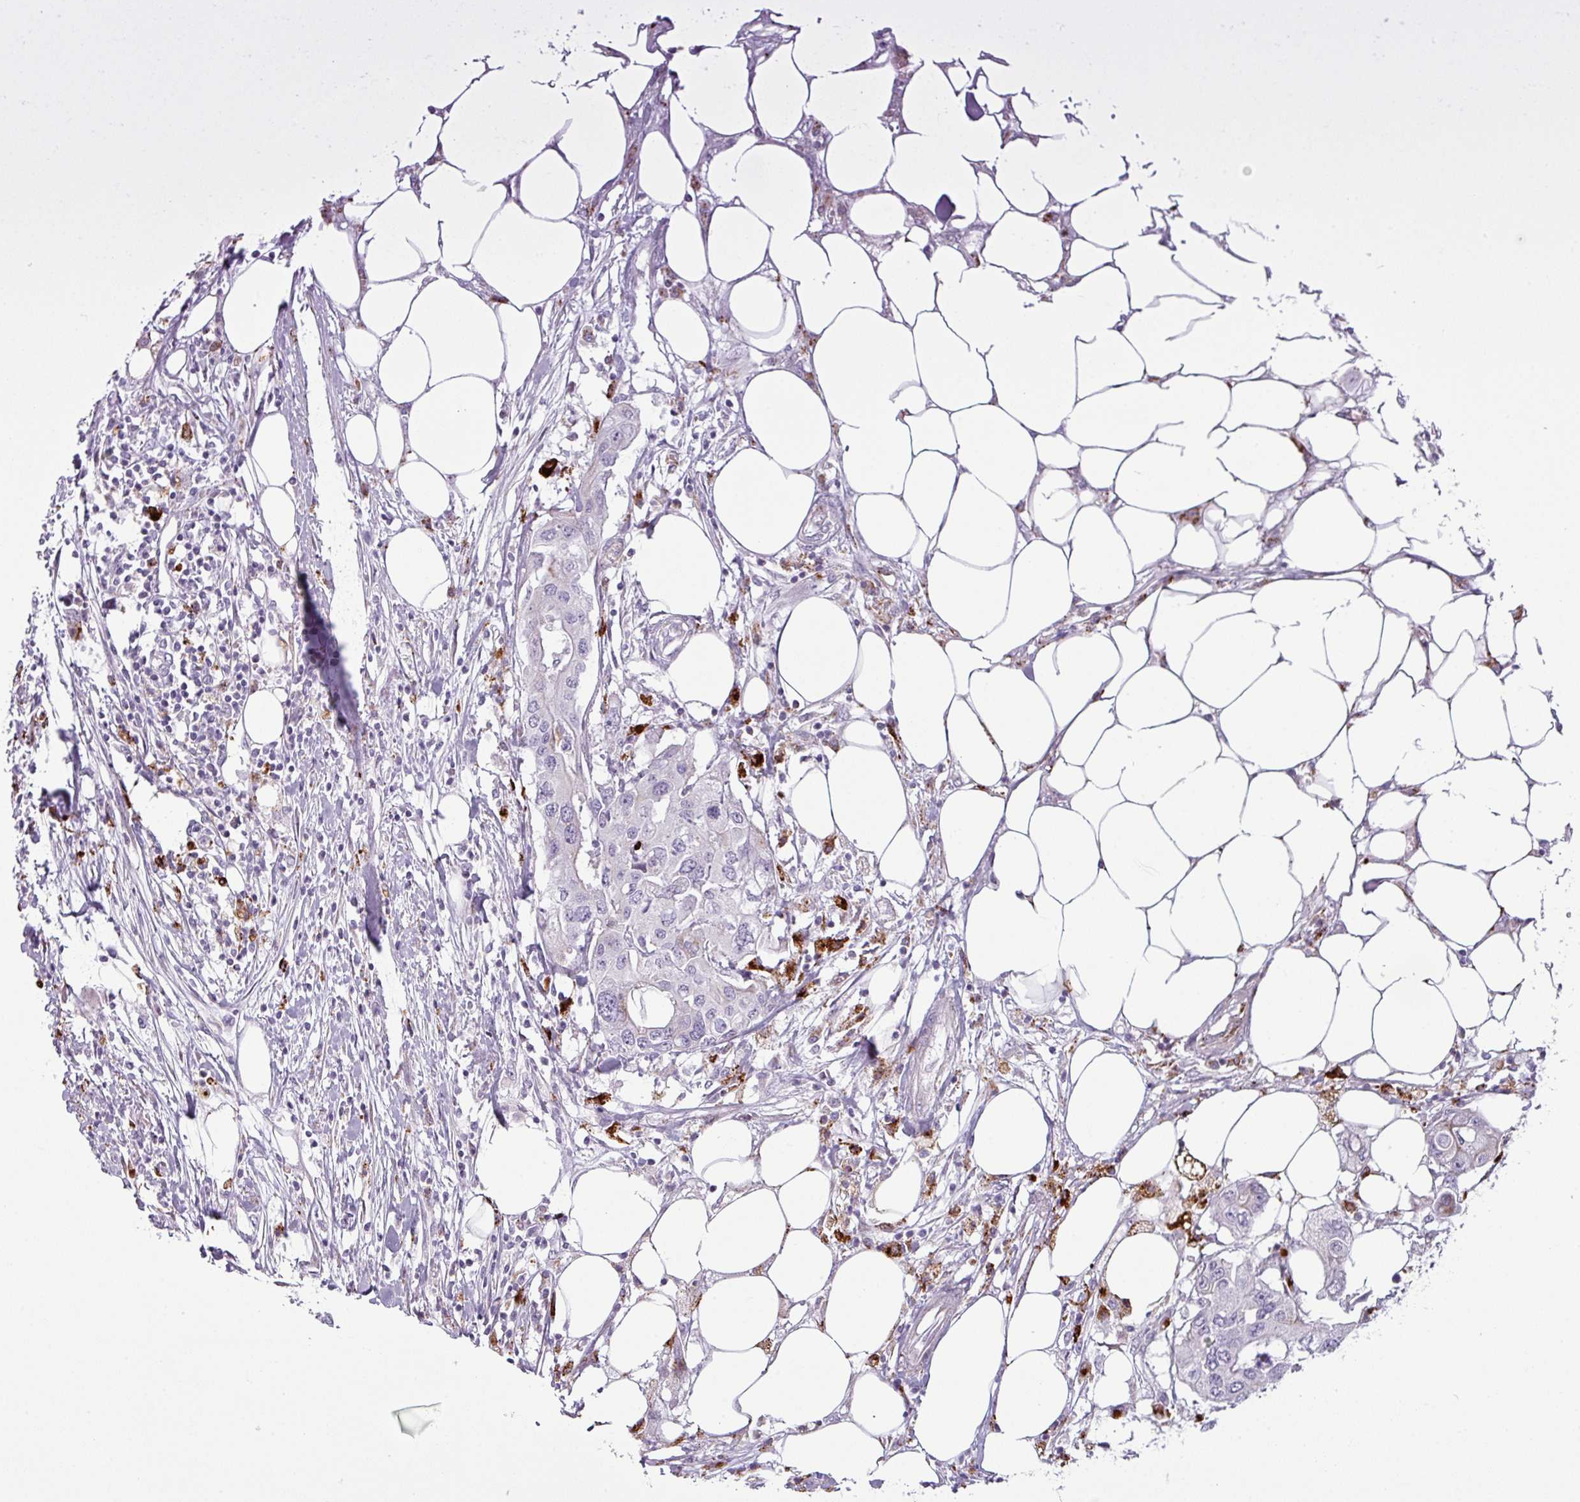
{"staining": {"intensity": "negative", "quantity": "none", "location": "none"}, "tissue": "colorectal cancer", "cell_type": "Tumor cells", "image_type": "cancer", "snomed": [{"axis": "morphology", "description": "Adenocarcinoma, NOS"}, {"axis": "topography", "description": "Colon"}], "caption": "IHC micrograph of neoplastic tissue: human adenocarcinoma (colorectal) stained with DAB (3,3'-diaminobenzidine) shows no significant protein staining in tumor cells. Brightfield microscopy of immunohistochemistry (IHC) stained with DAB (brown) and hematoxylin (blue), captured at high magnification.", "gene": "MAP7D2", "patient": {"sex": "male", "age": 77}}